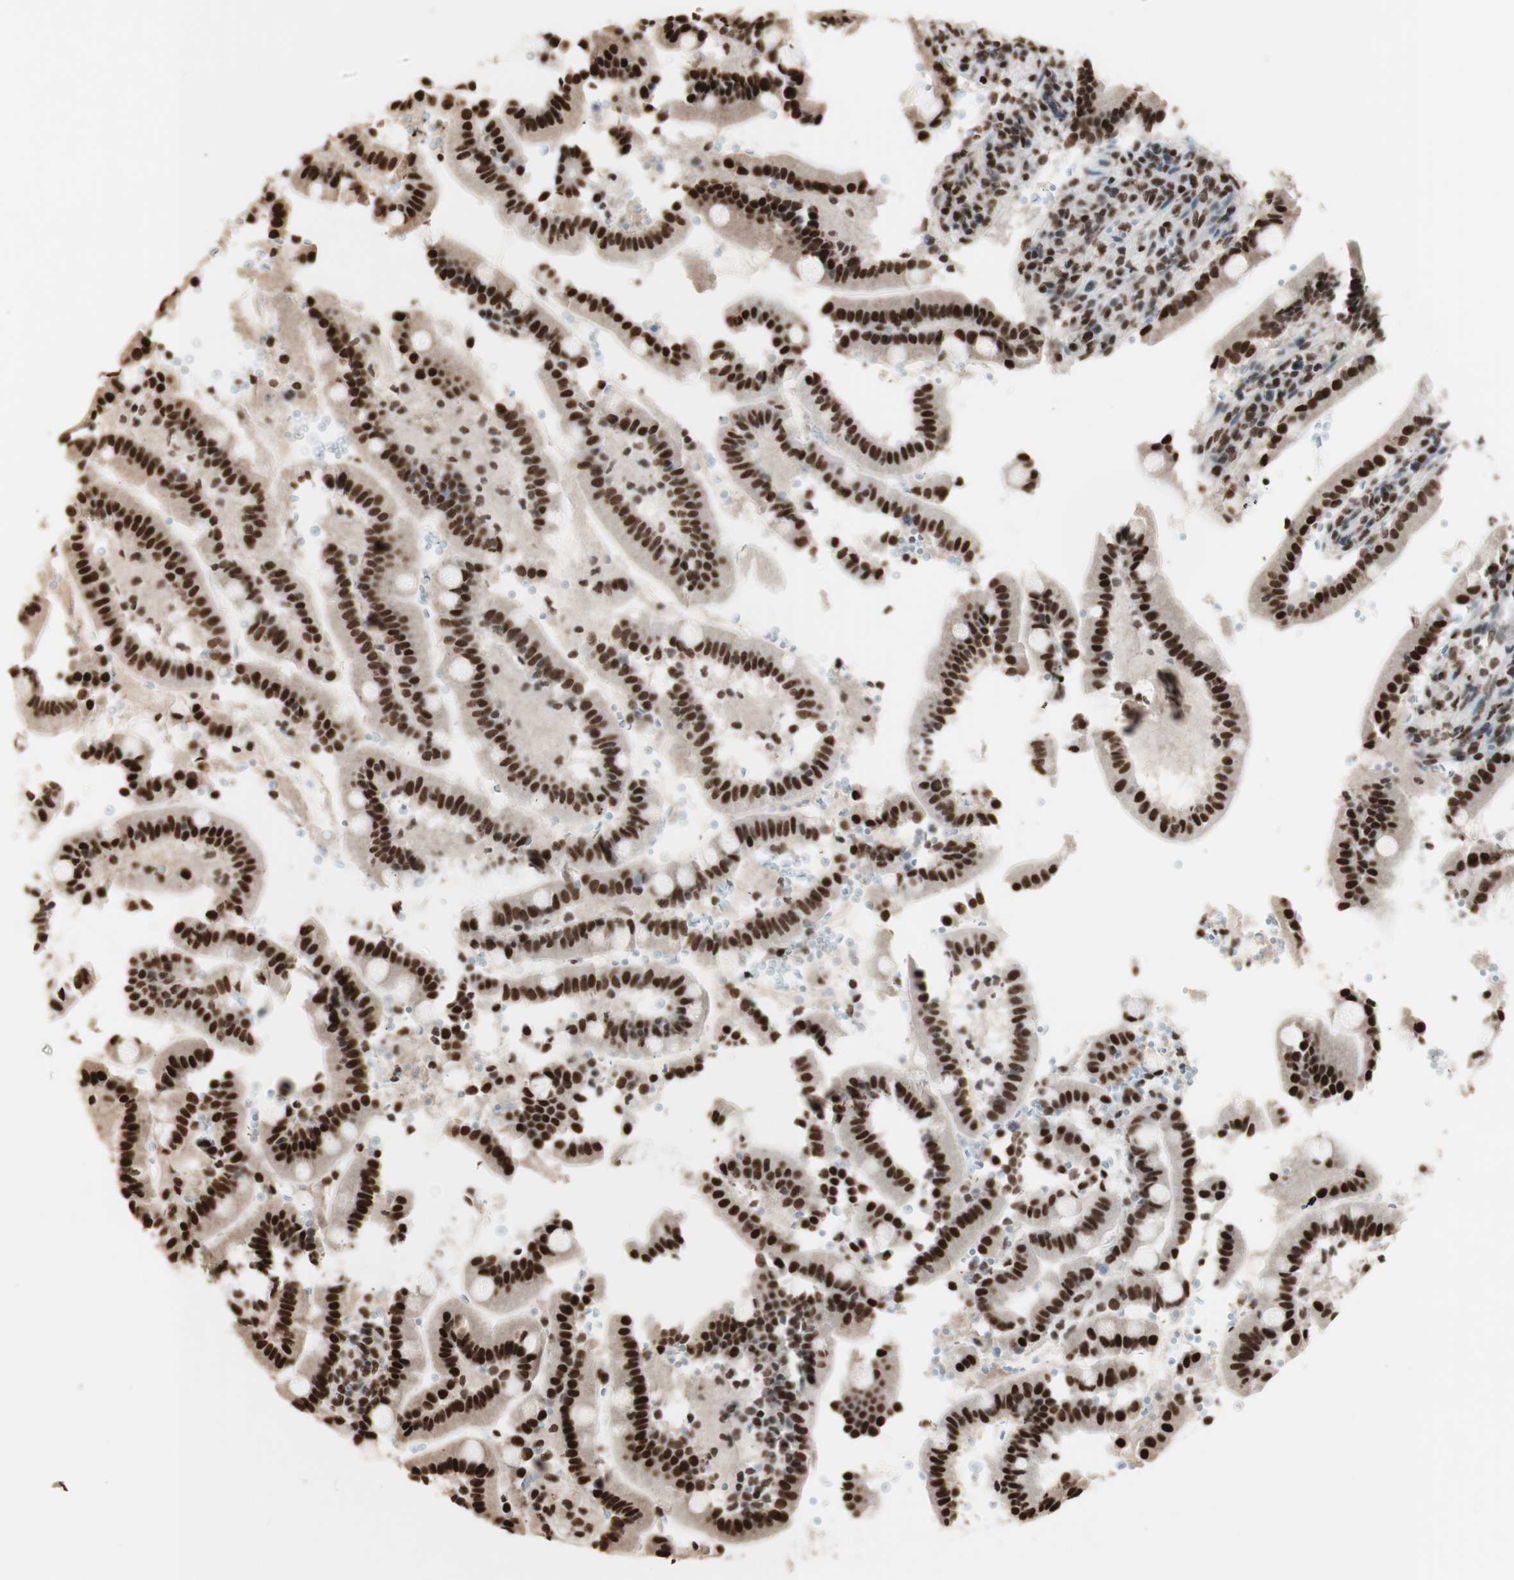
{"staining": {"intensity": "strong", "quantity": ">75%", "location": "nuclear"}, "tissue": "duodenum", "cell_type": "Glandular cells", "image_type": "normal", "snomed": [{"axis": "morphology", "description": "Normal tissue, NOS"}, {"axis": "topography", "description": "Small intestine, NOS"}], "caption": "Glandular cells reveal high levels of strong nuclear staining in about >75% of cells in normal duodenum. (DAB IHC, brown staining for protein, blue staining for nuclei).", "gene": "HNRNPA2B1", "patient": {"sex": "female", "age": 71}}